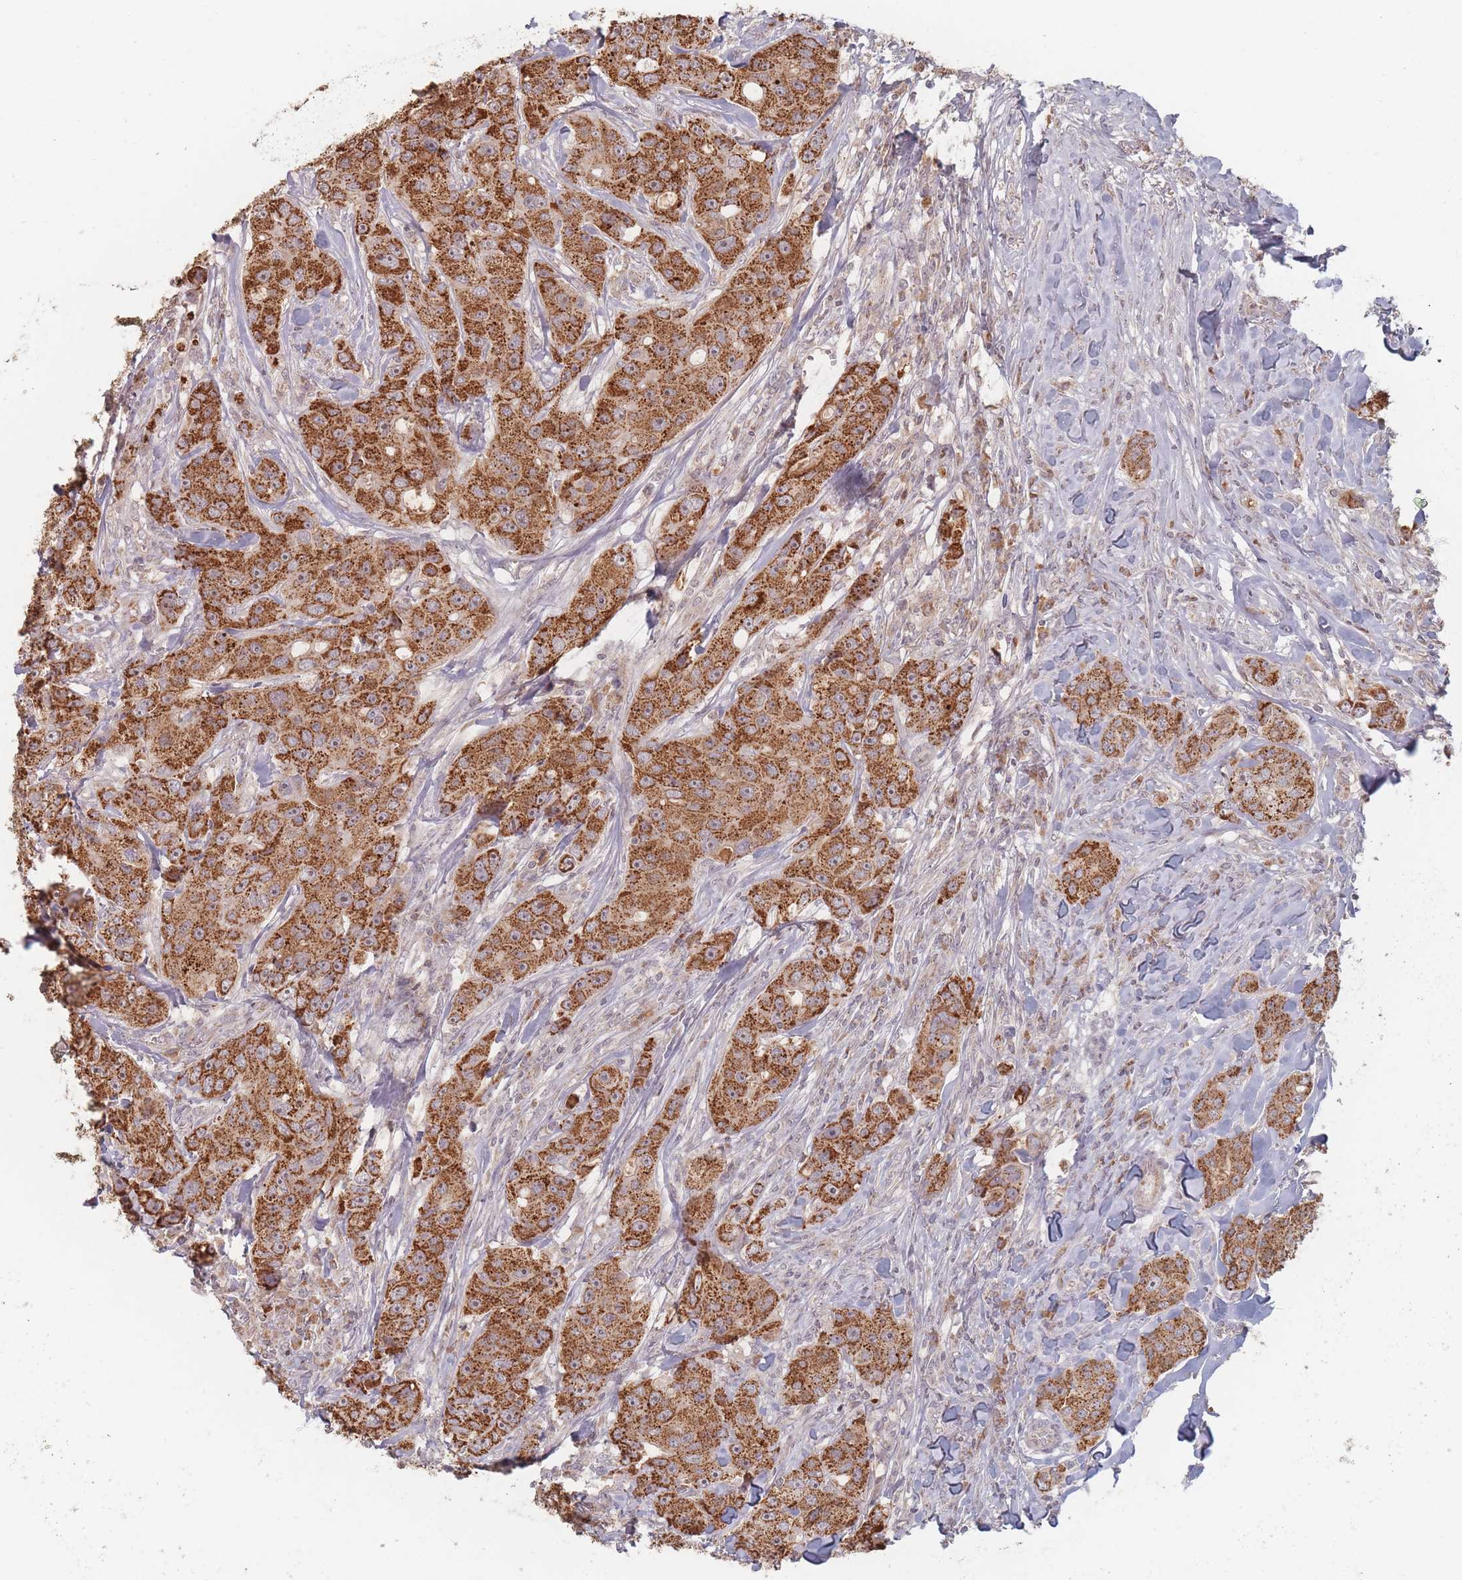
{"staining": {"intensity": "strong", "quantity": ">75%", "location": "cytoplasmic/membranous"}, "tissue": "breast cancer", "cell_type": "Tumor cells", "image_type": "cancer", "snomed": [{"axis": "morphology", "description": "Duct carcinoma"}, {"axis": "topography", "description": "Breast"}], "caption": "The photomicrograph displays staining of breast cancer, revealing strong cytoplasmic/membranous protein expression (brown color) within tumor cells. (Brightfield microscopy of DAB IHC at high magnification).", "gene": "OR2M4", "patient": {"sex": "female", "age": 43}}